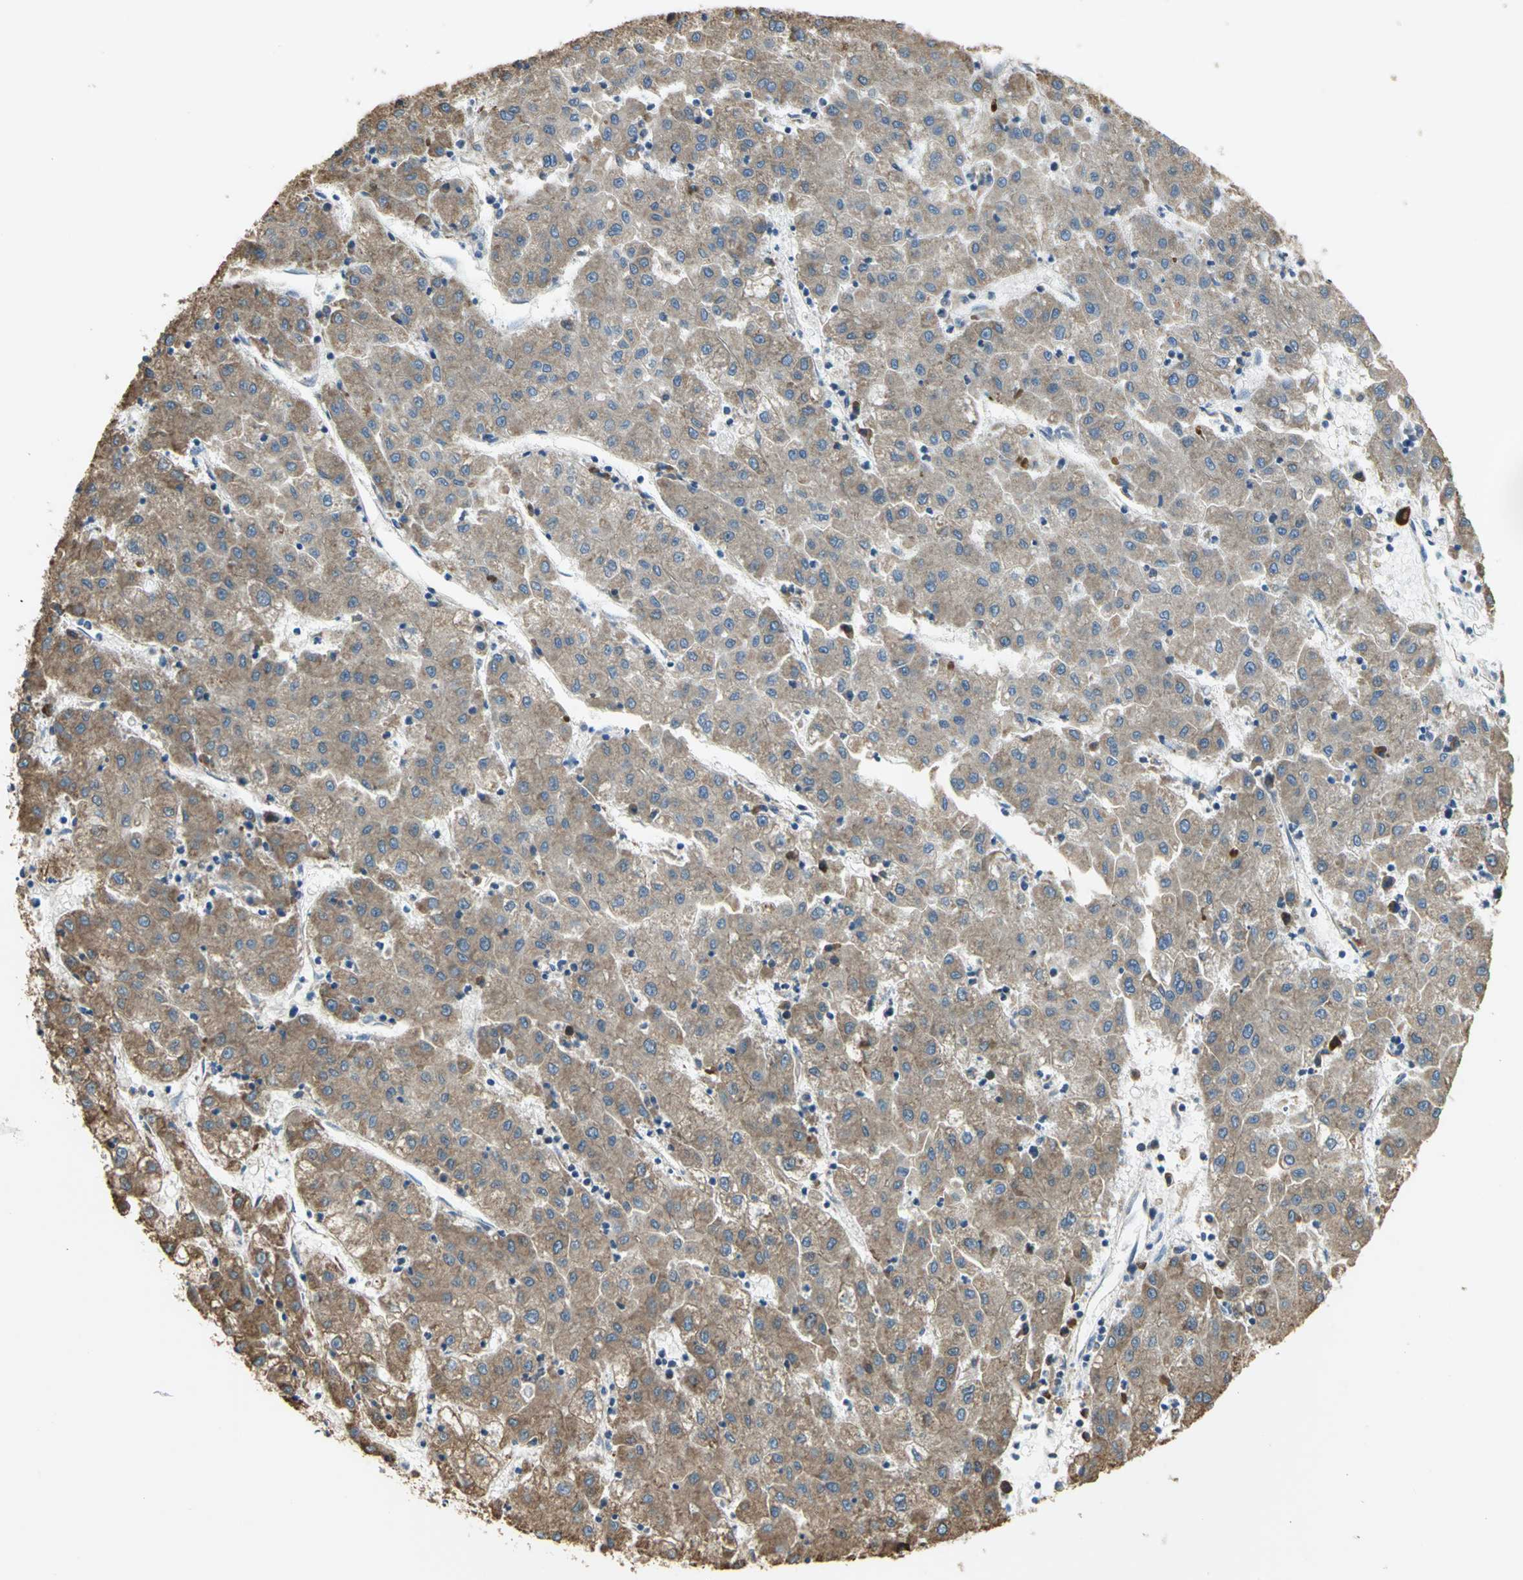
{"staining": {"intensity": "moderate", "quantity": ">75%", "location": "cytoplasmic/membranous"}, "tissue": "liver cancer", "cell_type": "Tumor cells", "image_type": "cancer", "snomed": [{"axis": "morphology", "description": "Carcinoma, Hepatocellular, NOS"}, {"axis": "topography", "description": "Liver"}], "caption": "A histopathology image showing moderate cytoplasmic/membranous staining in about >75% of tumor cells in liver cancer, as visualized by brown immunohistochemical staining.", "gene": "SDF2L1", "patient": {"sex": "male", "age": 72}}